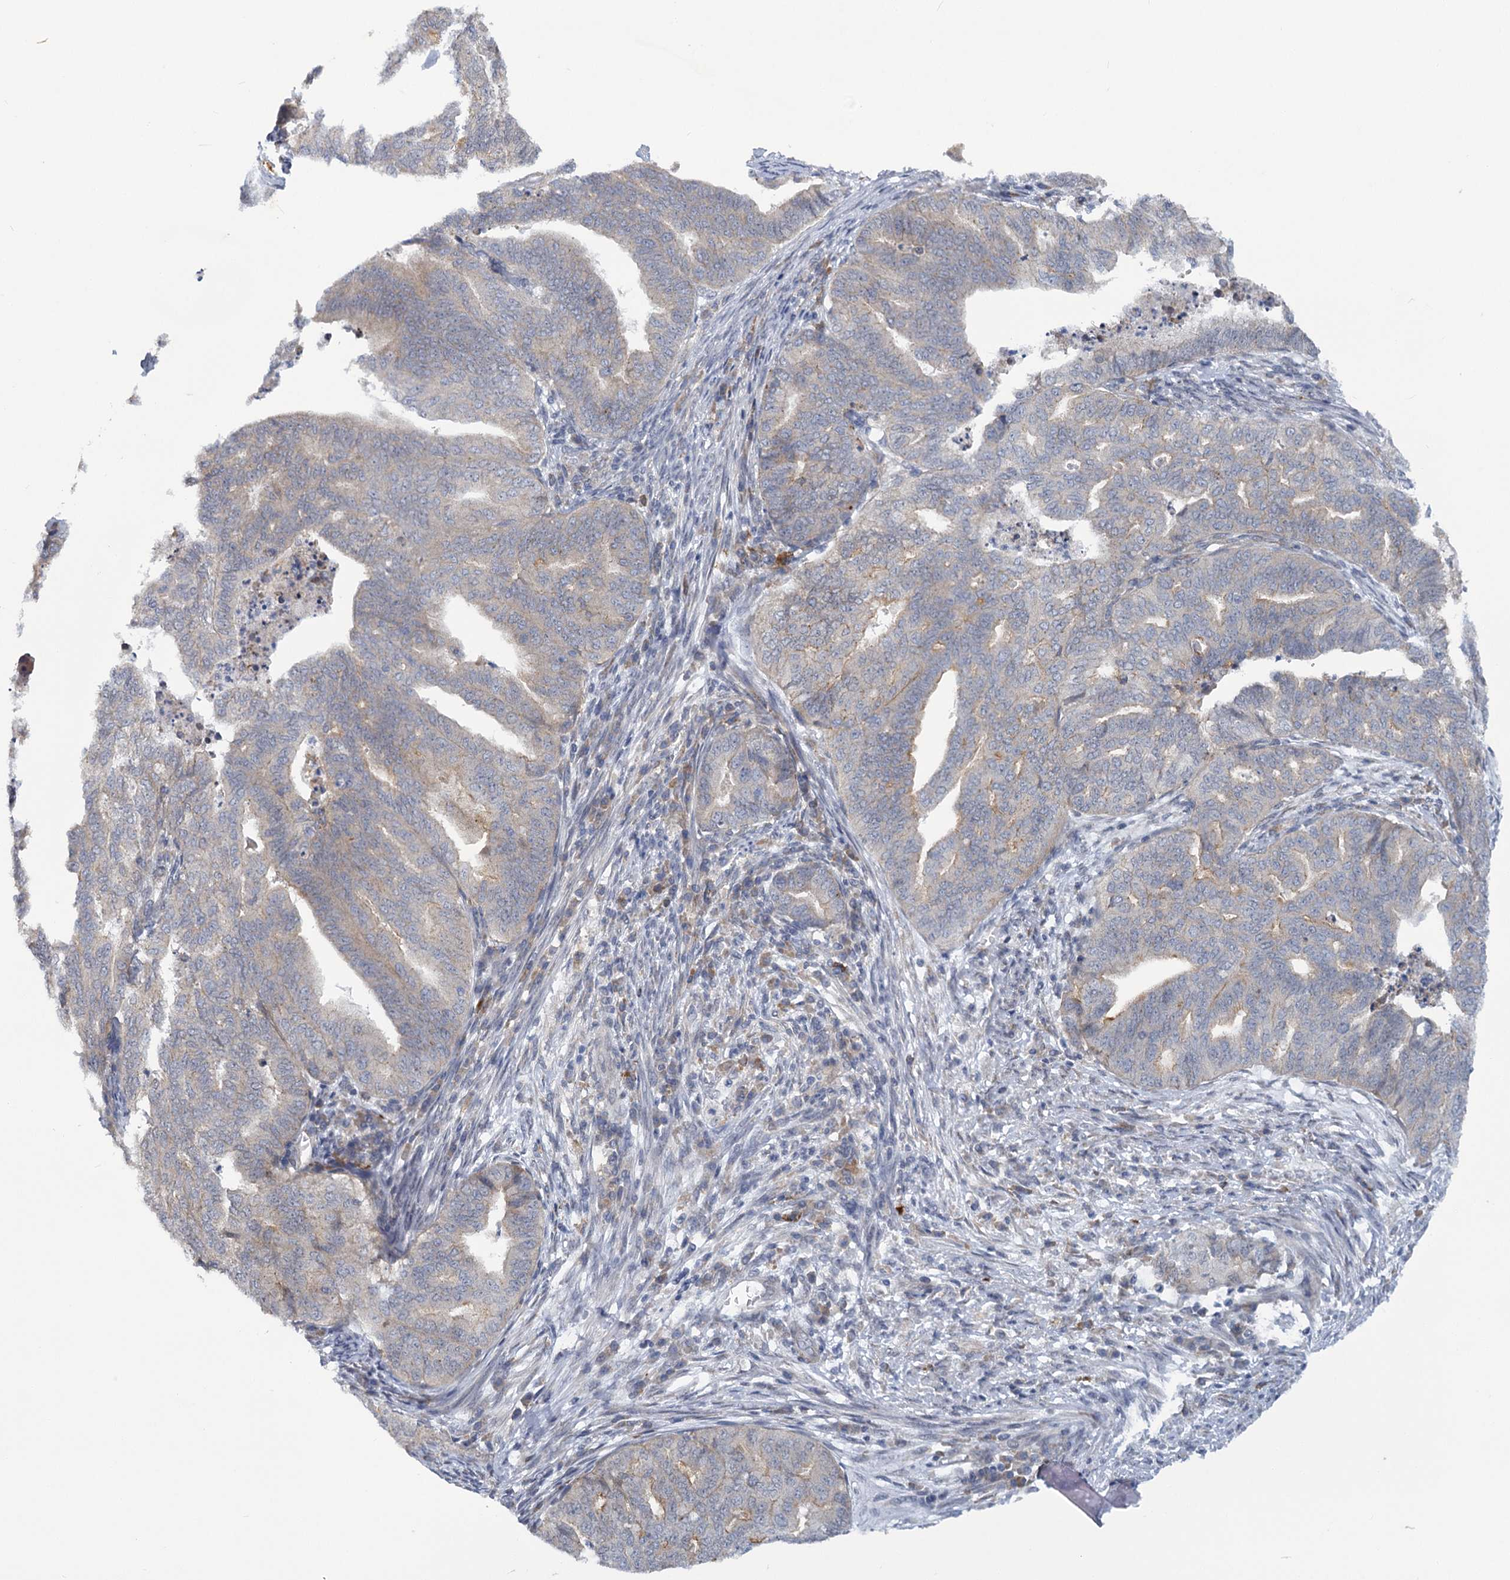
{"staining": {"intensity": "weak", "quantity": "<25%", "location": "cytoplasmic/membranous"}, "tissue": "endometrial cancer", "cell_type": "Tumor cells", "image_type": "cancer", "snomed": [{"axis": "morphology", "description": "Adenocarcinoma, NOS"}, {"axis": "topography", "description": "Endometrium"}], "caption": "Human endometrial adenocarcinoma stained for a protein using immunohistochemistry (IHC) shows no positivity in tumor cells.", "gene": "MBLAC2", "patient": {"sex": "female", "age": 79}}